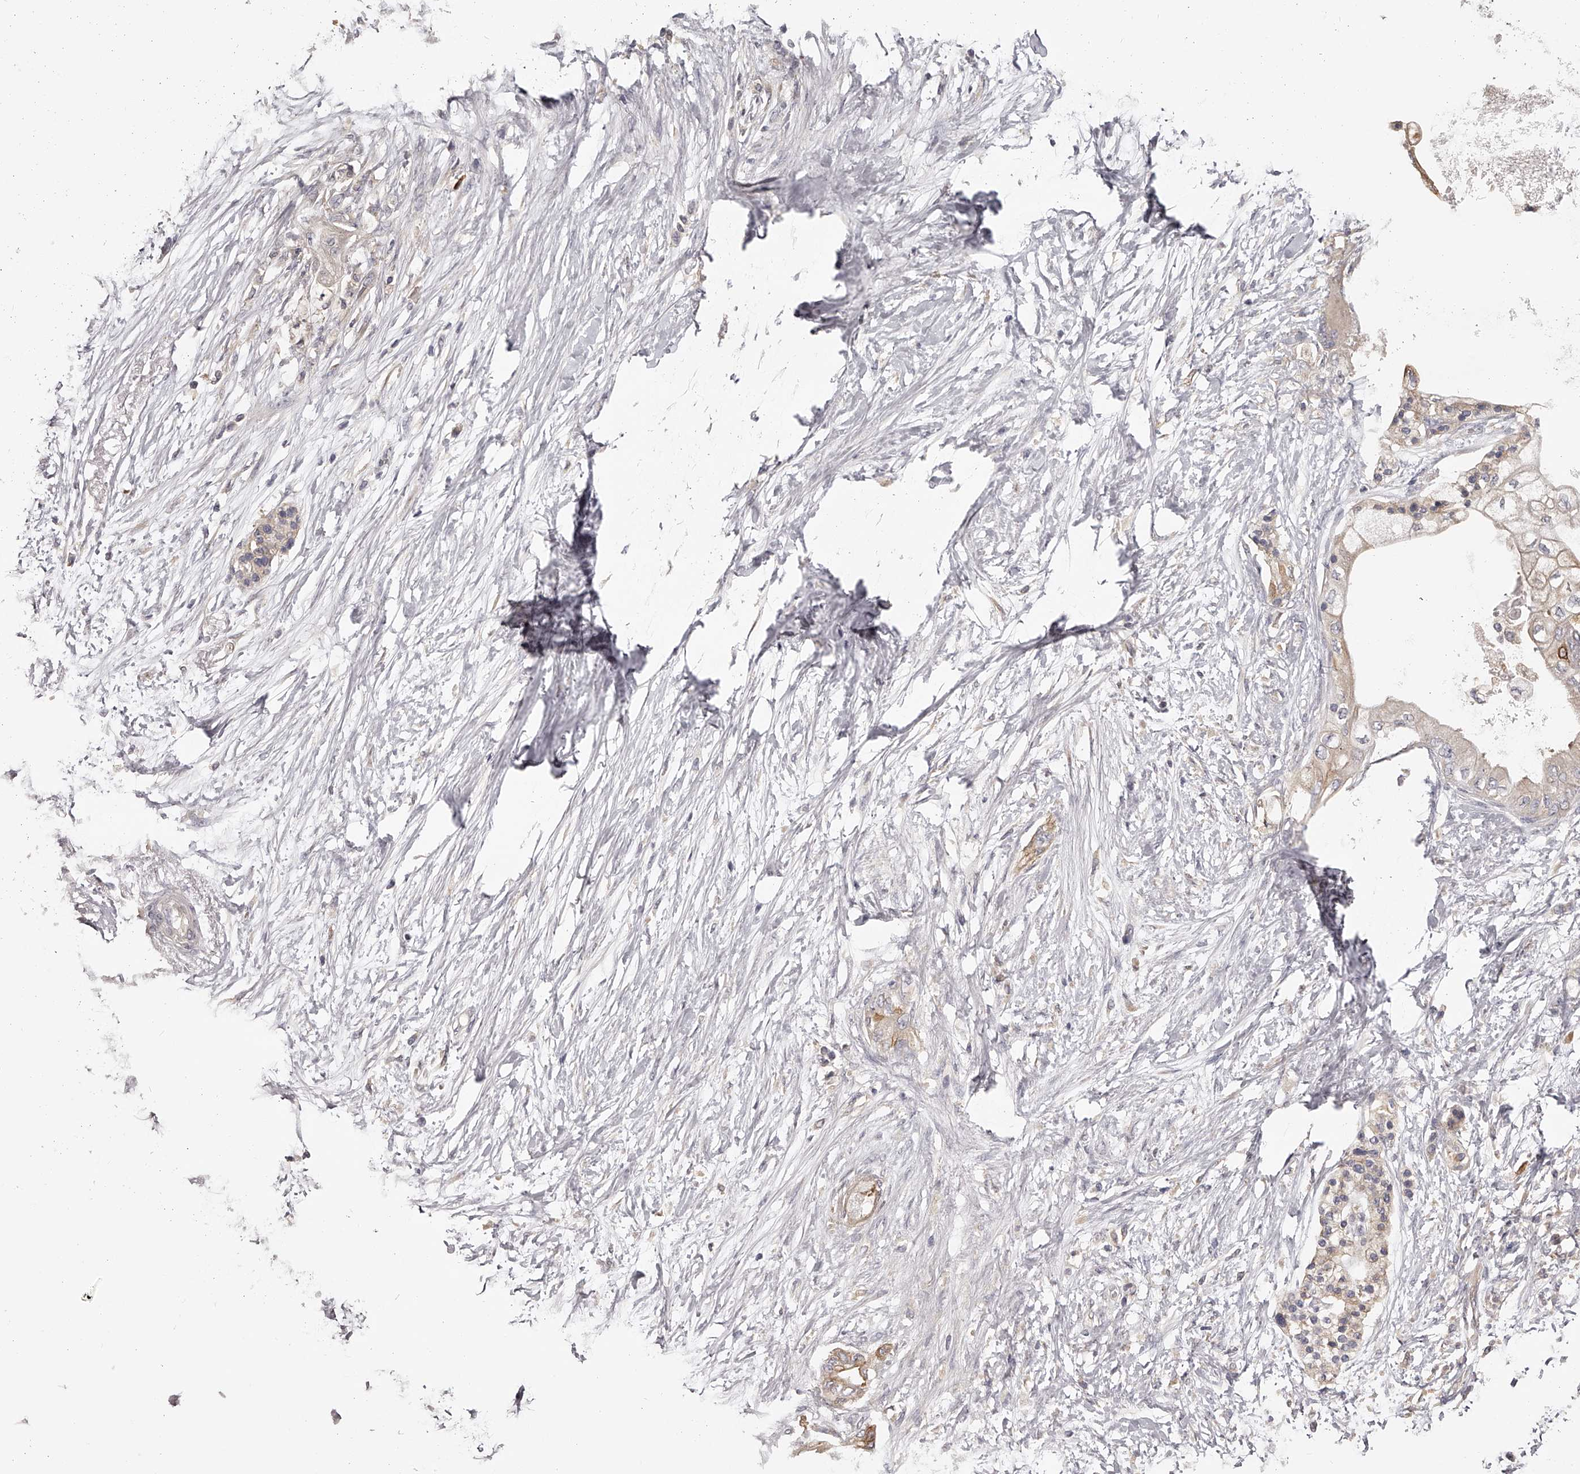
{"staining": {"intensity": "weak", "quantity": "<25%", "location": "cytoplasmic/membranous"}, "tissue": "pancreatic cancer", "cell_type": "Tumor cells", "image_type": "cancer", "snomed": [{"axis": "morphology", "description": "Normal tissue, NOS"}, {"axis": "morphology", "description": "Adenocarcinoma, NOS"}, {"axis": "topography", "description": "Pancreas"}, {"axis": "topography", "description": "Duodenum"}], "caption": "Immunohistochemistry micrograph of neoplastic tissue: human pancreatic cancer stained with DAB reveals no significant protein positivity in tumor cells.", "gene": "TNN", "patient": {"sex": "female", "age": 60}}